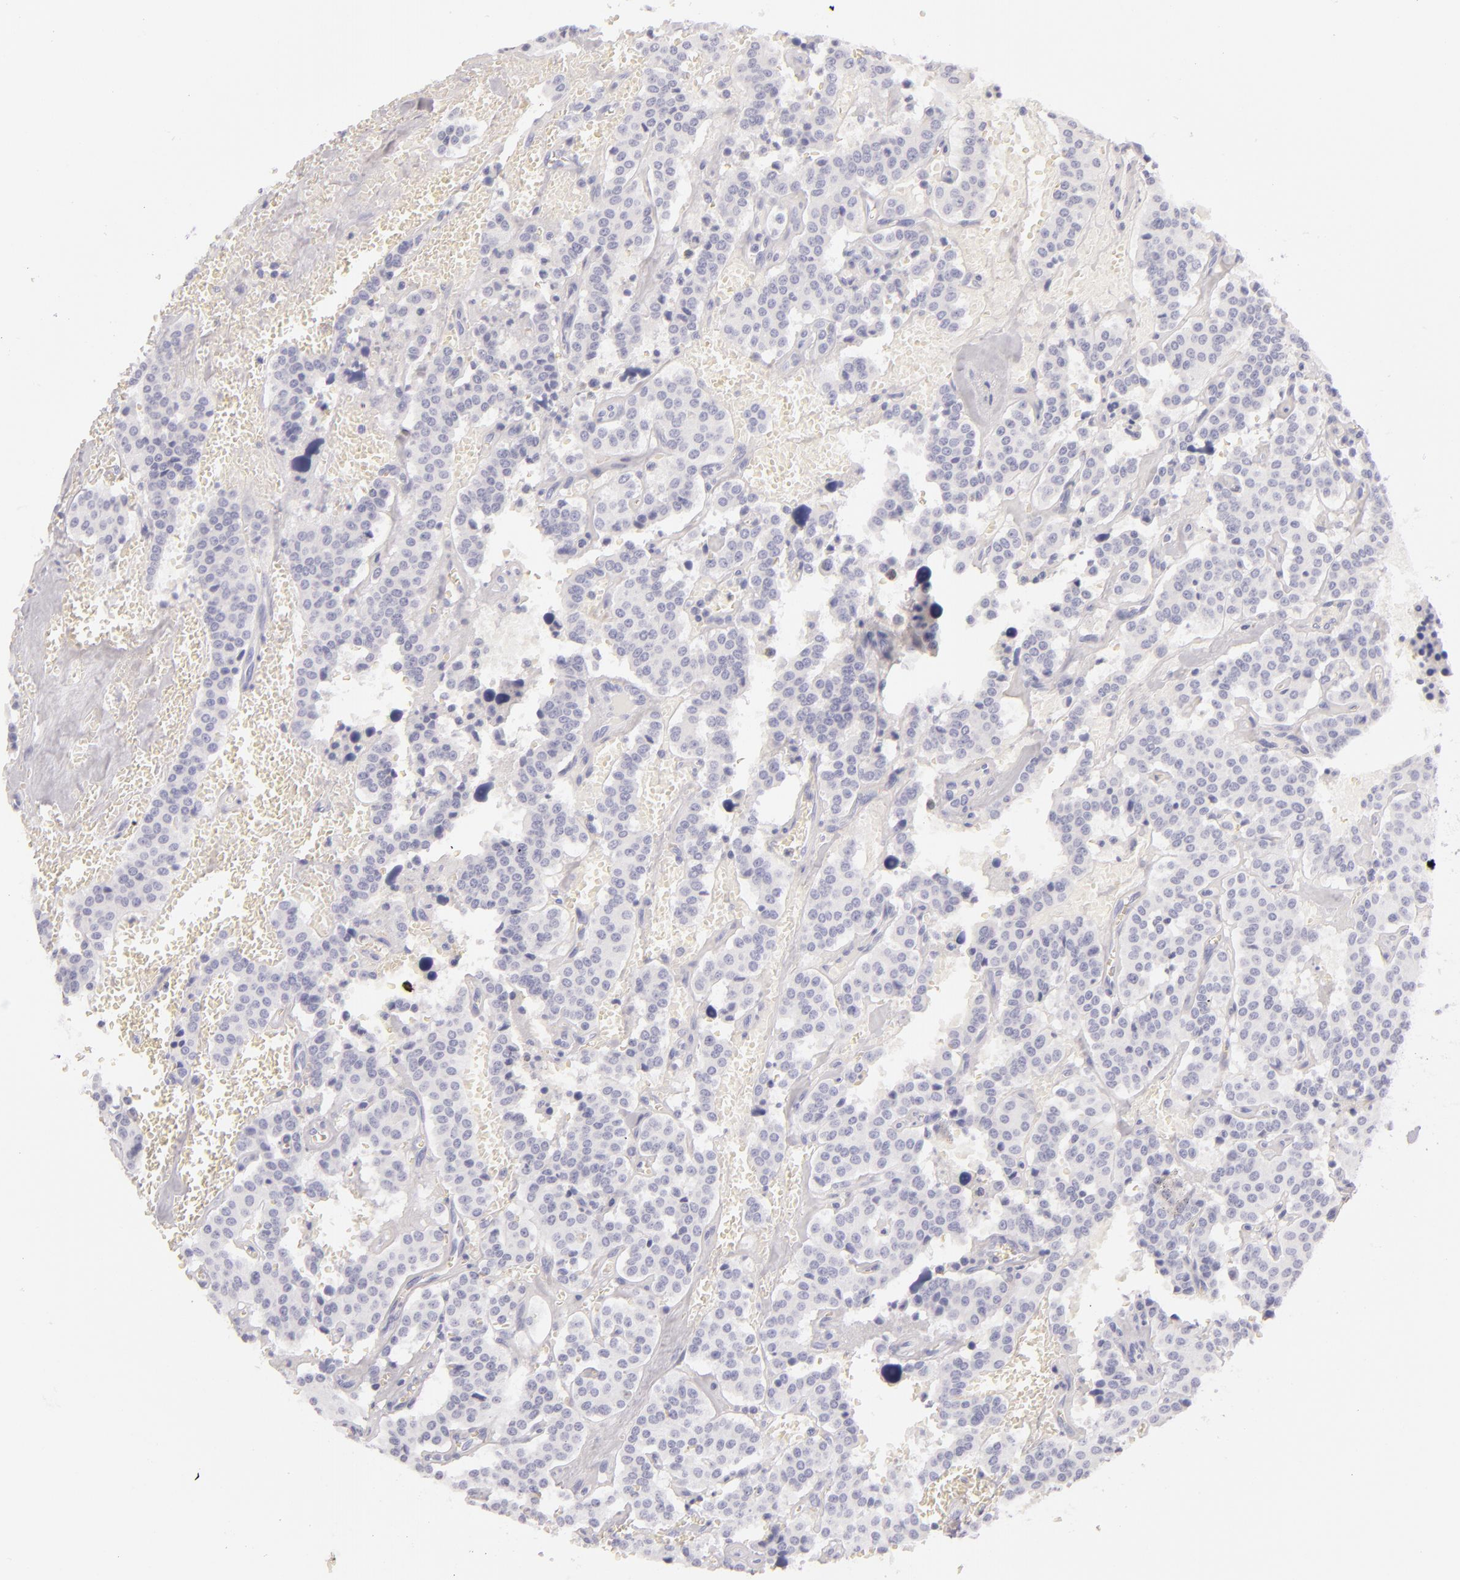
{"staining": {"intensity": "negative", "quantity": "none", "location": "none"}, "tissue": "carcinoid", "cell_type": "Tumor cells", "image_type": "cancer", "snomed": [{"axis": "morphology", "description": "Carcinoid, malignant, NOS"}, {"axis": "topography", "description": "Bronchus"}], "caption": "IHC image of carcinoid stained for a protein (brown), which displays no staining in tumor cells. Nuclei are stained in blue.", "gene": "FABP1", "patient": {"sex": "male", "age": 55}}